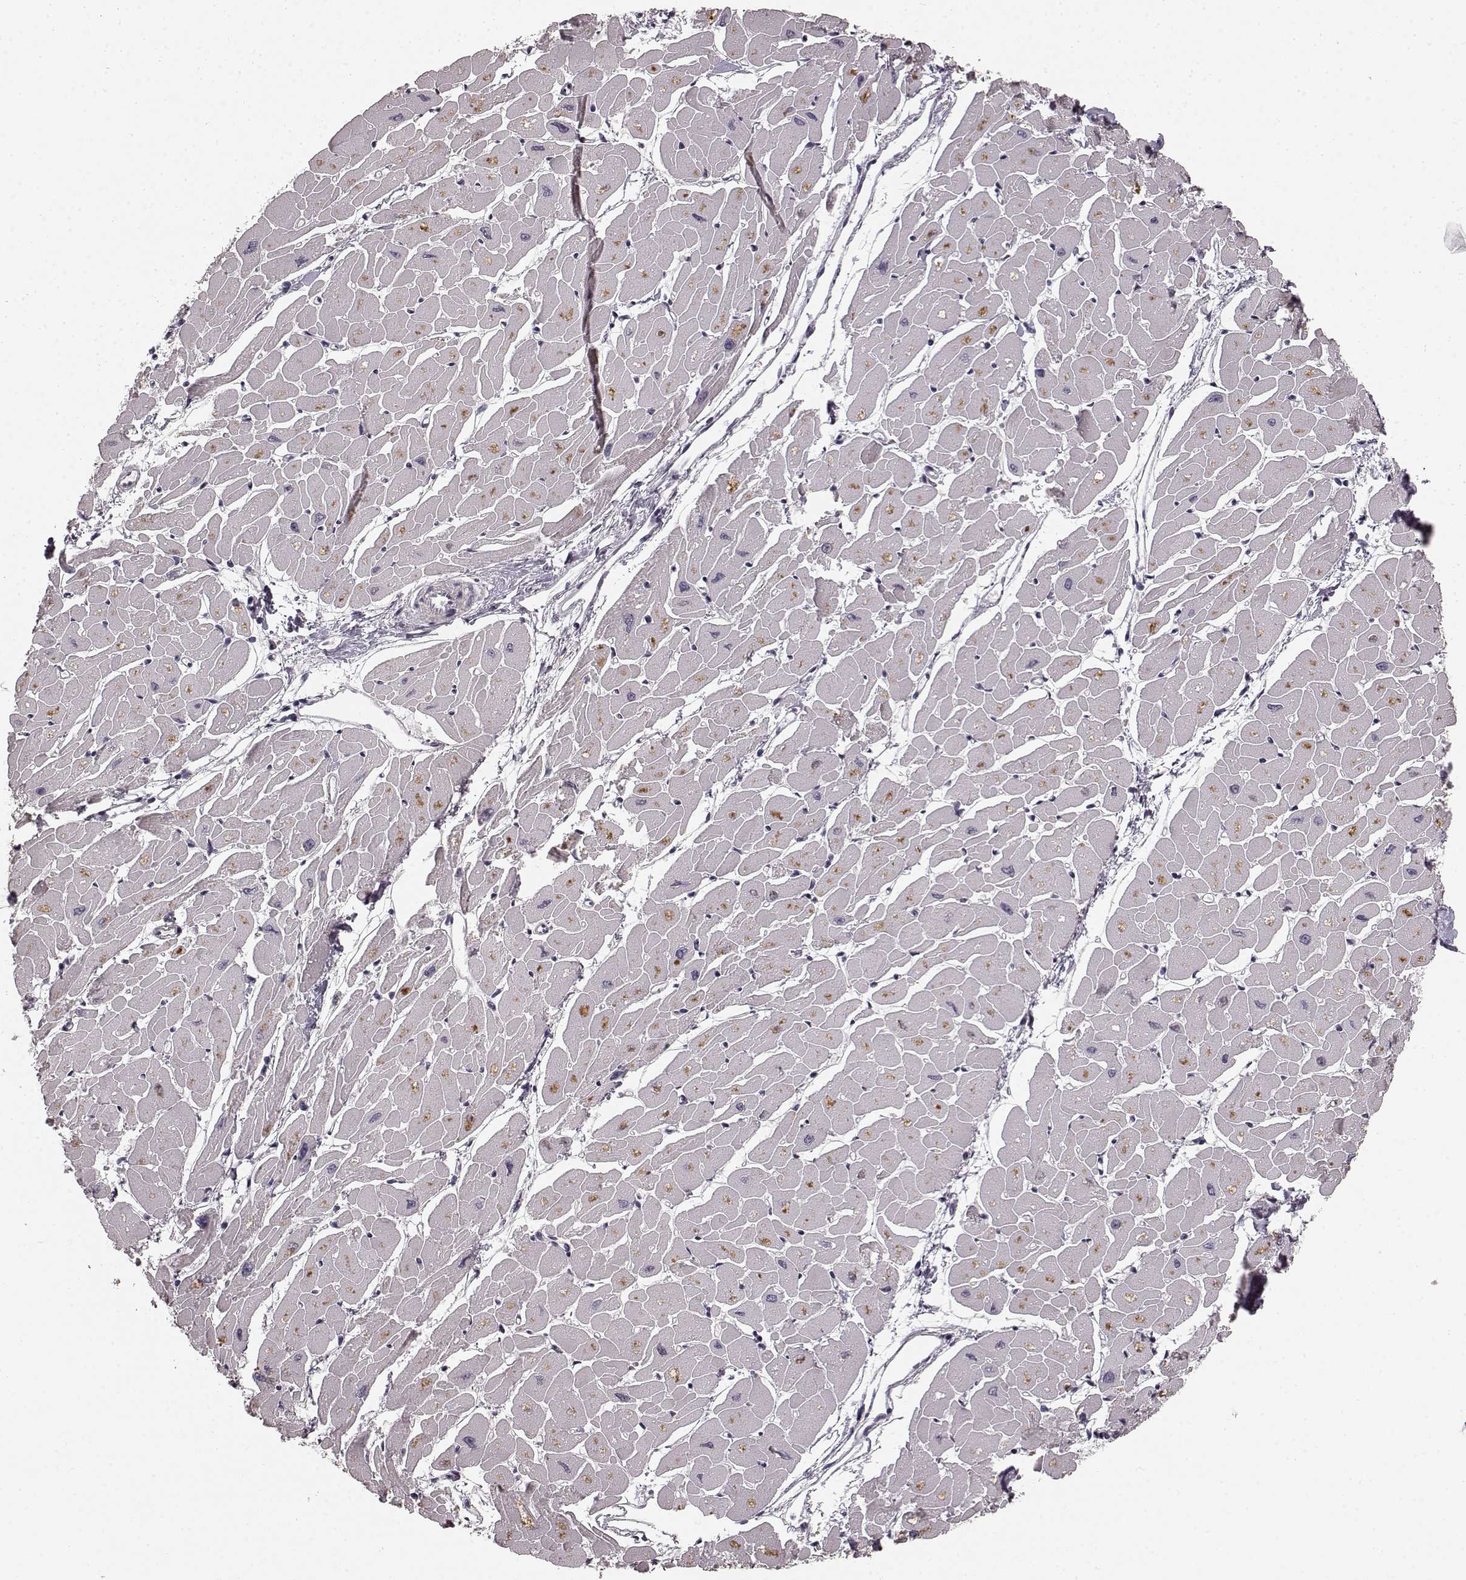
{"staining": {"intensity": "negative", "quantity": "none", "location": "none"}, "tissue": "heart muscle", "cell_type": "Cardiomyocytes", "image_type": "normal", "snomed": [{"axis": "morphology", "description": "Normal tissue, NOS"}, {"axis": "topography", "description": "Heart"}], "caption": "High power microscopy histopathology image of an IHC photomicrograph of benign heart muscle, revealing no significant expression in cardiomyocytes. Brightfield microscopy of IHC stained with DAB (brown) and hematoxylin (blue), captured at high magnification.", "gene": "RIT2", "patient": {"sex": "male", "age": 57}}